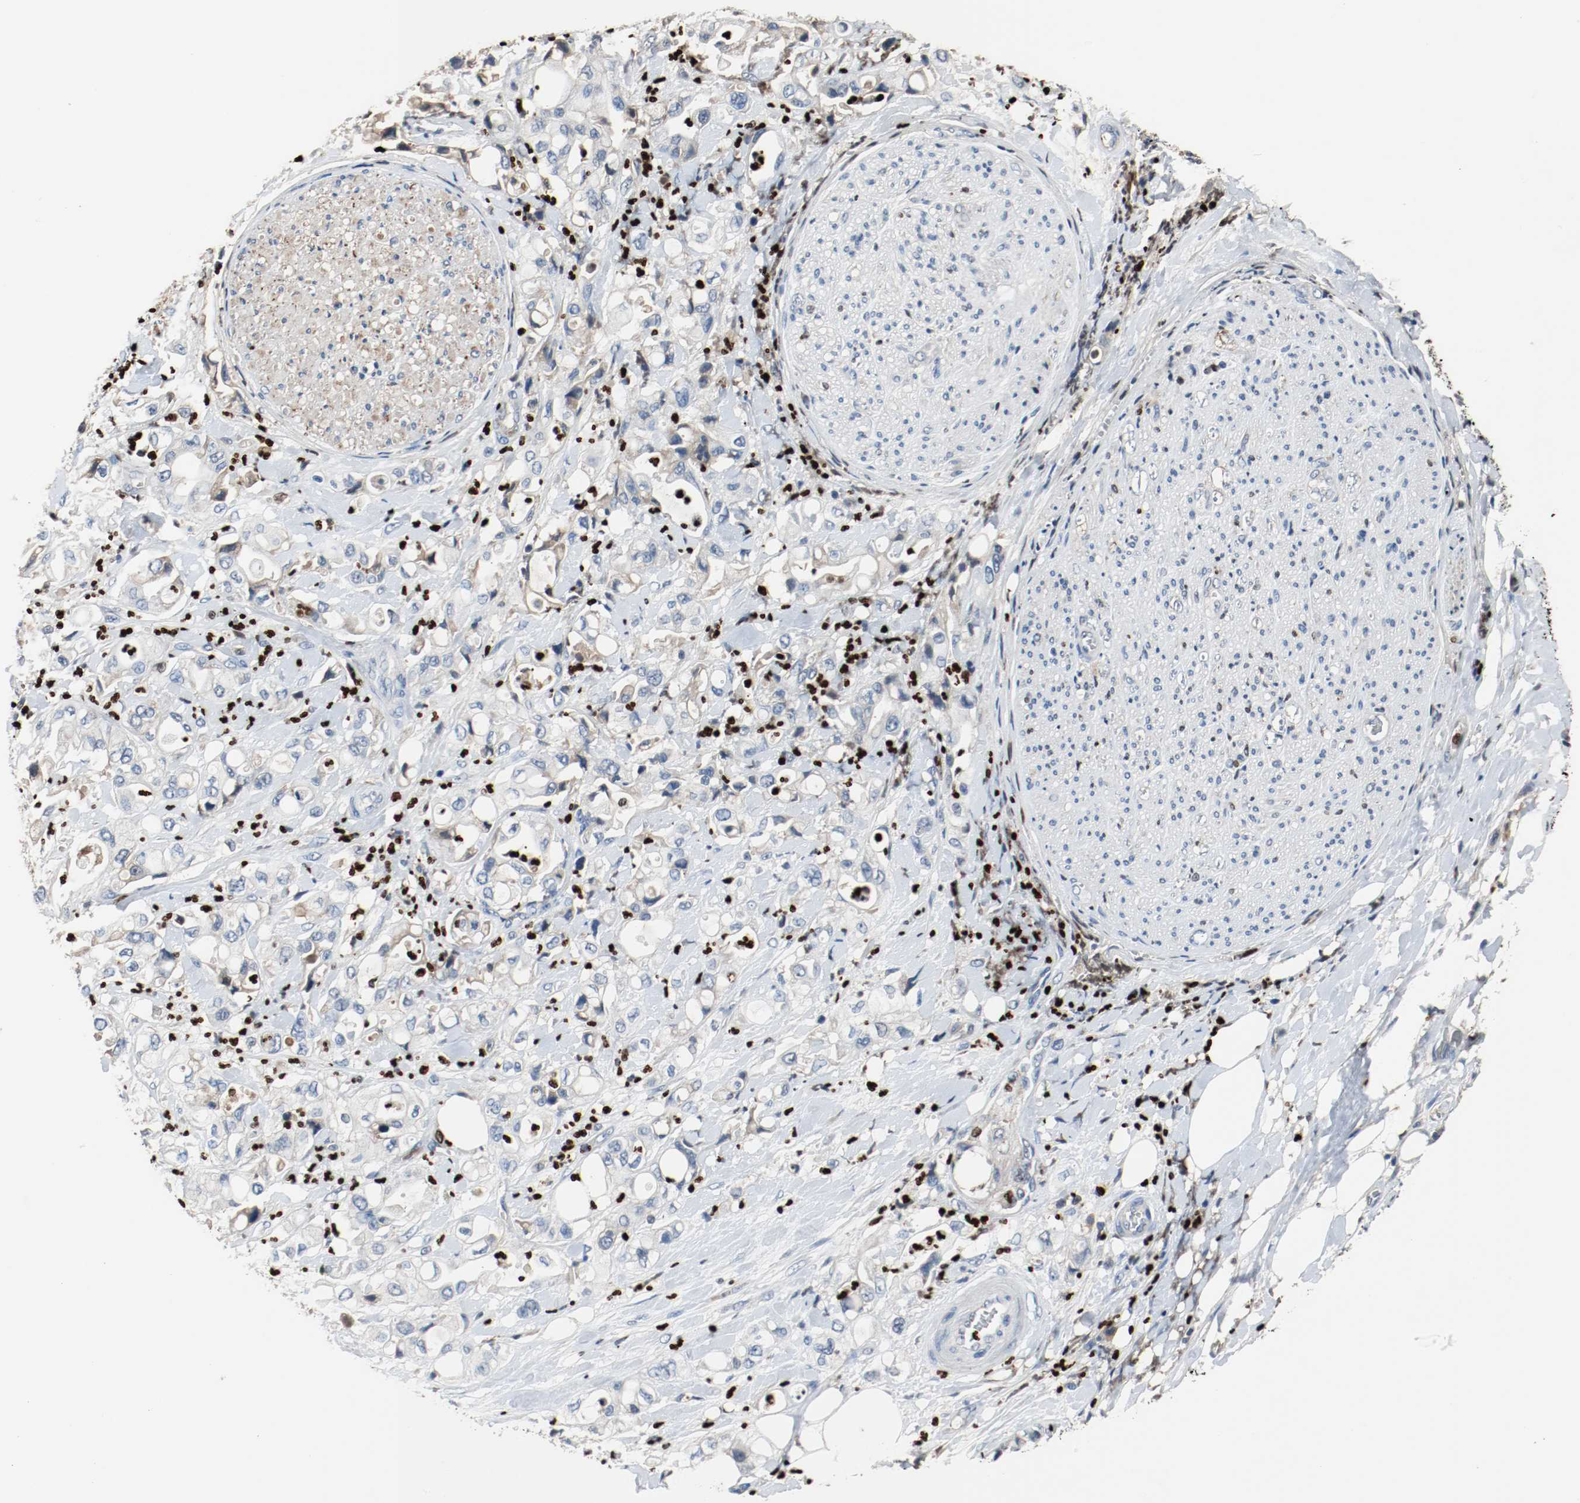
{"staining": {"intensity": "negative", "quantity": "none", "location": "none"}, "tissue": "pancreatic cancer", "cell_type": "Tumor cells", "image_type": "cancer", "snomed": [{"axis": "morphology", "description": "Adenocarcinoma, NOS"}, {"axis": "topography", "description": "Pancreas"}], "caption": "DAB (3,3'-diaminobenzidine) immunohistochemical staining of human pancreatic cancer (adenocarcinoma) displays no significant expression in tumor cells.", "gene": "BLK", "patient": {"sex": "male", "age": 70}}